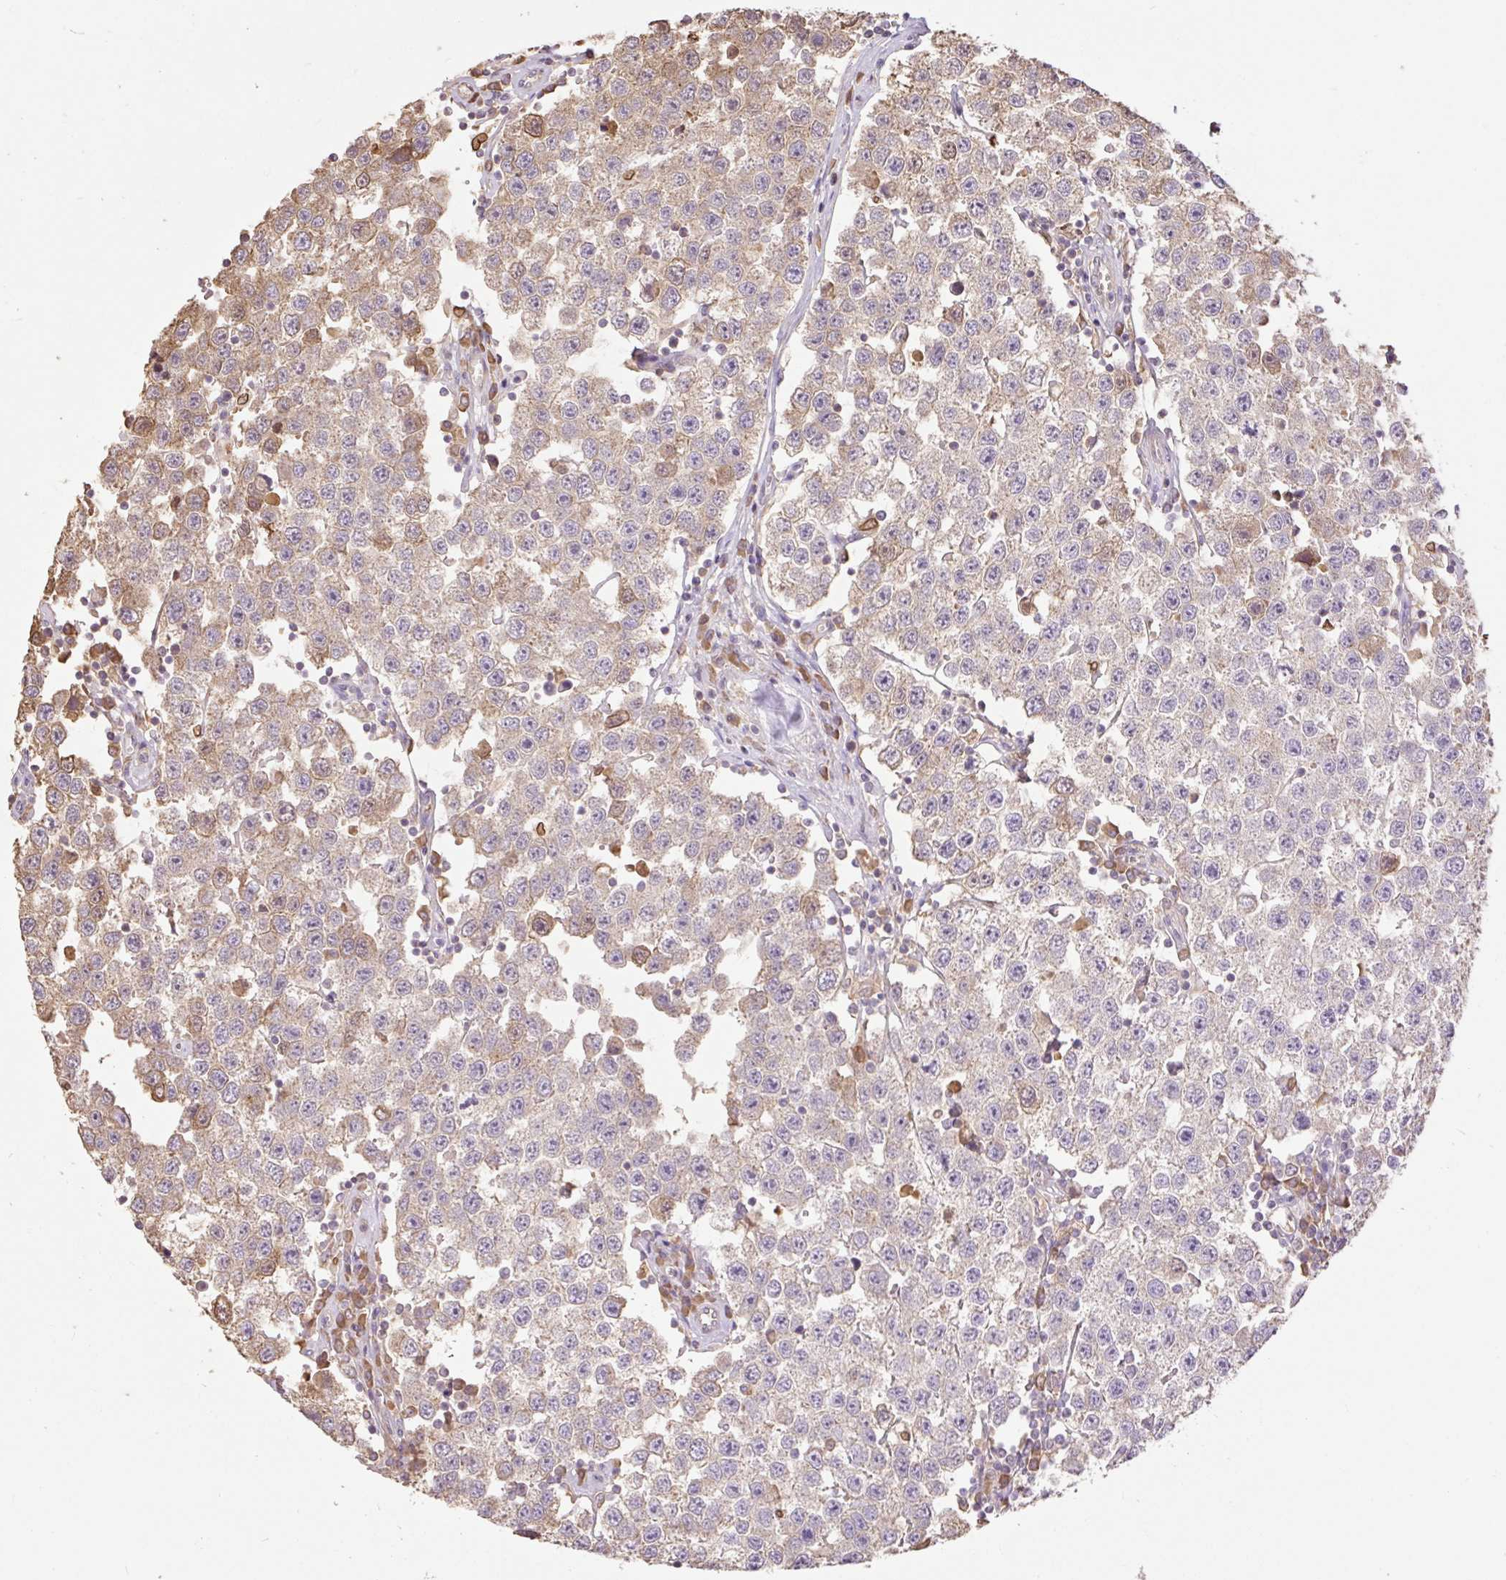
{"staining": {"intensity": "weak", "quantity": "<25%", "location": "cytoplasmic/membranous"}, "tissue": "testis cancer", "cell_type": "Tumor cells", "image_type": "cancer", "snomed": [{"axis": "morphology", "description": "Seminoma, NOS"}, {"axis": "topography", "description": "Testis"}], "caption": "A histopathology image of seminoma (testis) stained for a protein reveals no brown staining in tumor cells.", "gene": "DESI1", "patient": {"sex": "male", "age": 34}}